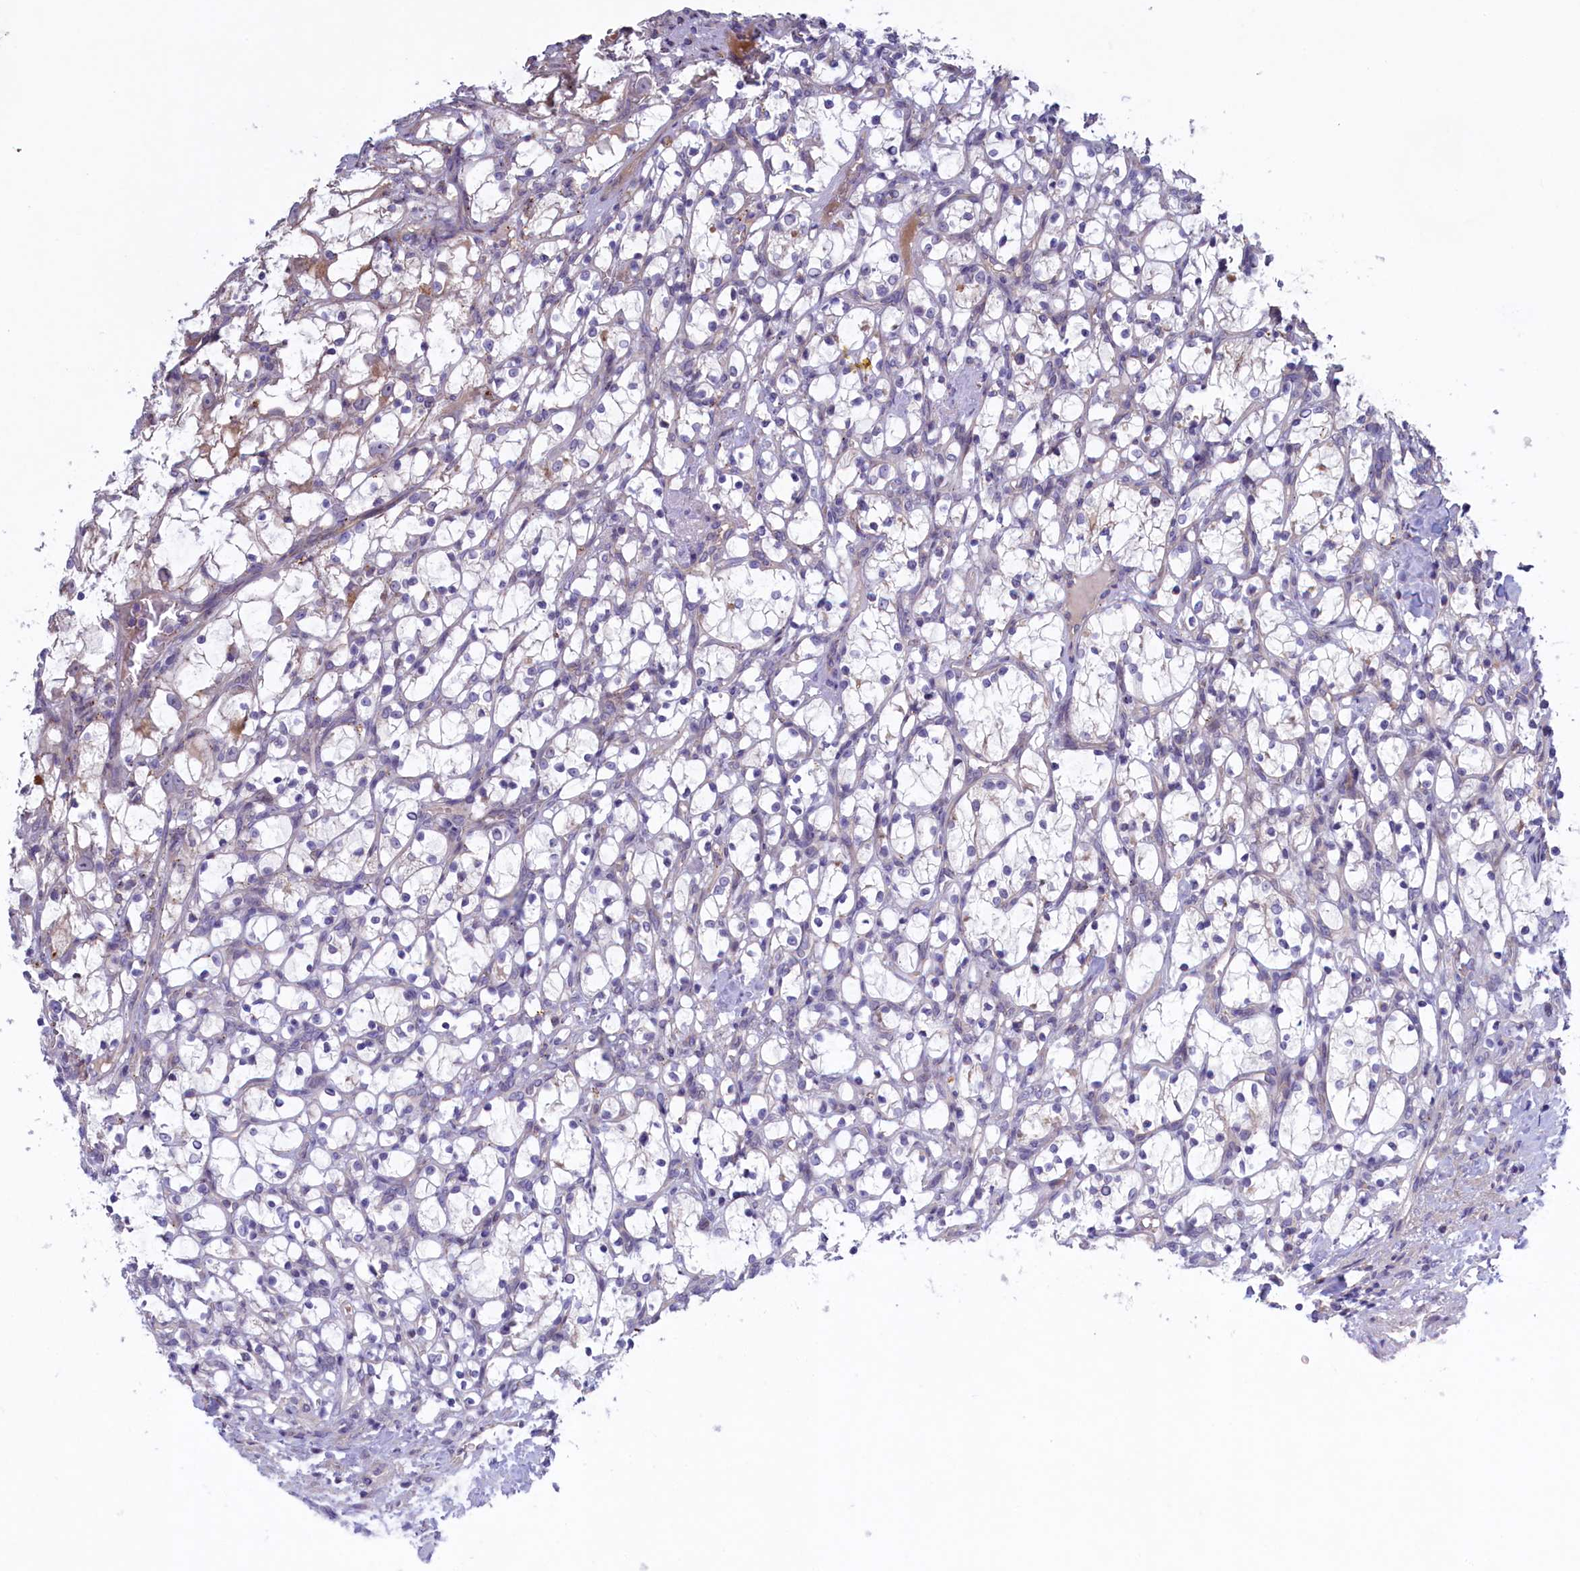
{"staining": {"intensity": "negative", "quantity": "none", "location": "none"}, "tissue": "renal cancer", "cell_type": "Tumor cells", "image_type": "cancer", "snomed": [{"axis": "morphology", "description": "Adenocarcinoma, NOS"}, {"axis": "topography", "description": "Kidney"}], "caption": "Tumor cells are negative for protein expression in human renal cancer (adenocarcinoma).", "gene": "HYKK", "patient": {"sex": "female", "age": 69}}